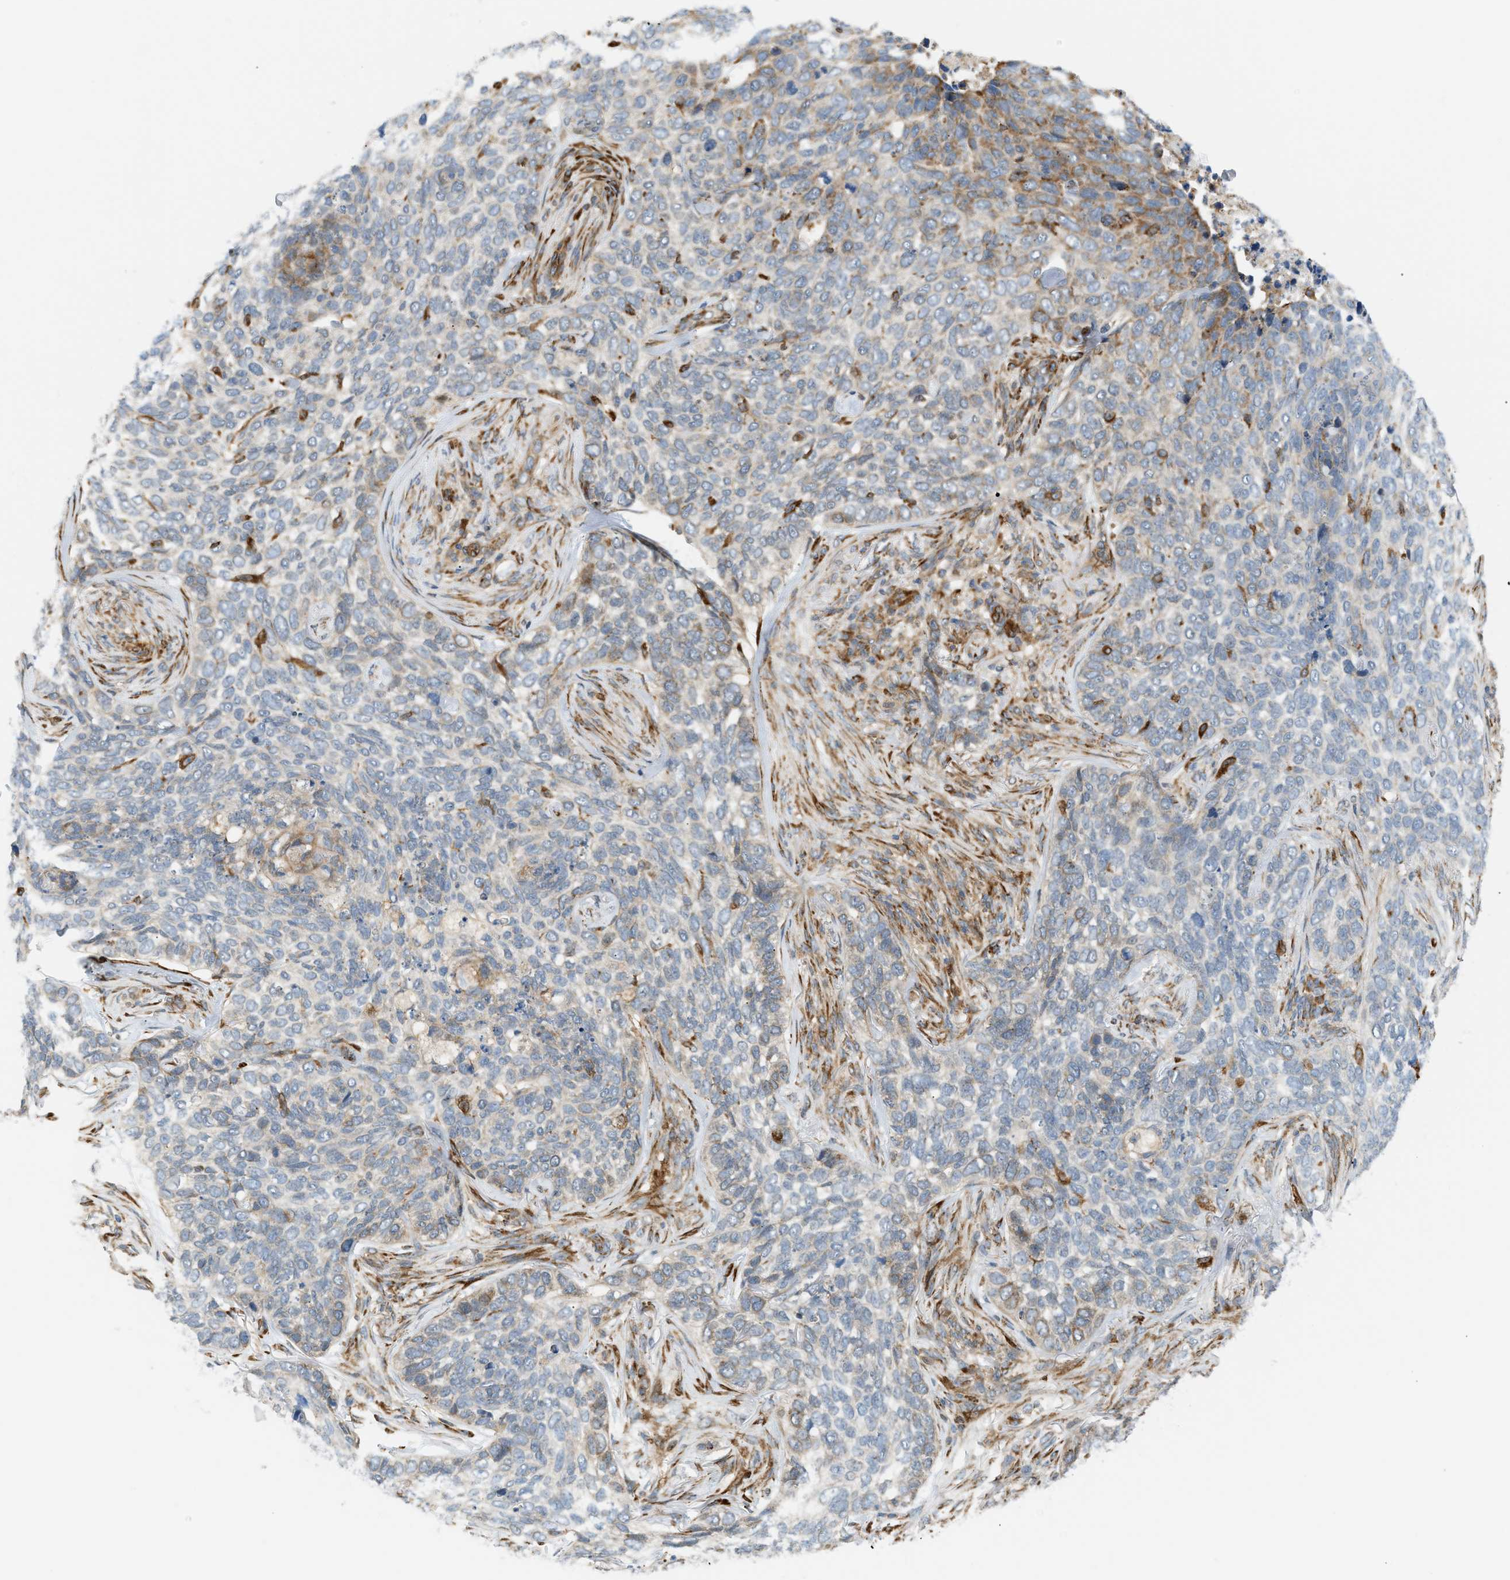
{"staining": {"intensity": "negative", "quantity": "none", "location": "none"}, "tissue": "skin cancer", "cell_type": "Tumor cells", "image_type": "cancer", "snomed": [{"axis": "morphology", "description": "Basal cell carcinoma"}, {"axis": "topography", "description": "Skin"}], "caption": "Skin basal cell carcinoma stained for a protein using immunohistochemistry displays no staining tumor cells.", "gene": "PLCG2", "patient": {"sex": "female", "age": 64}}